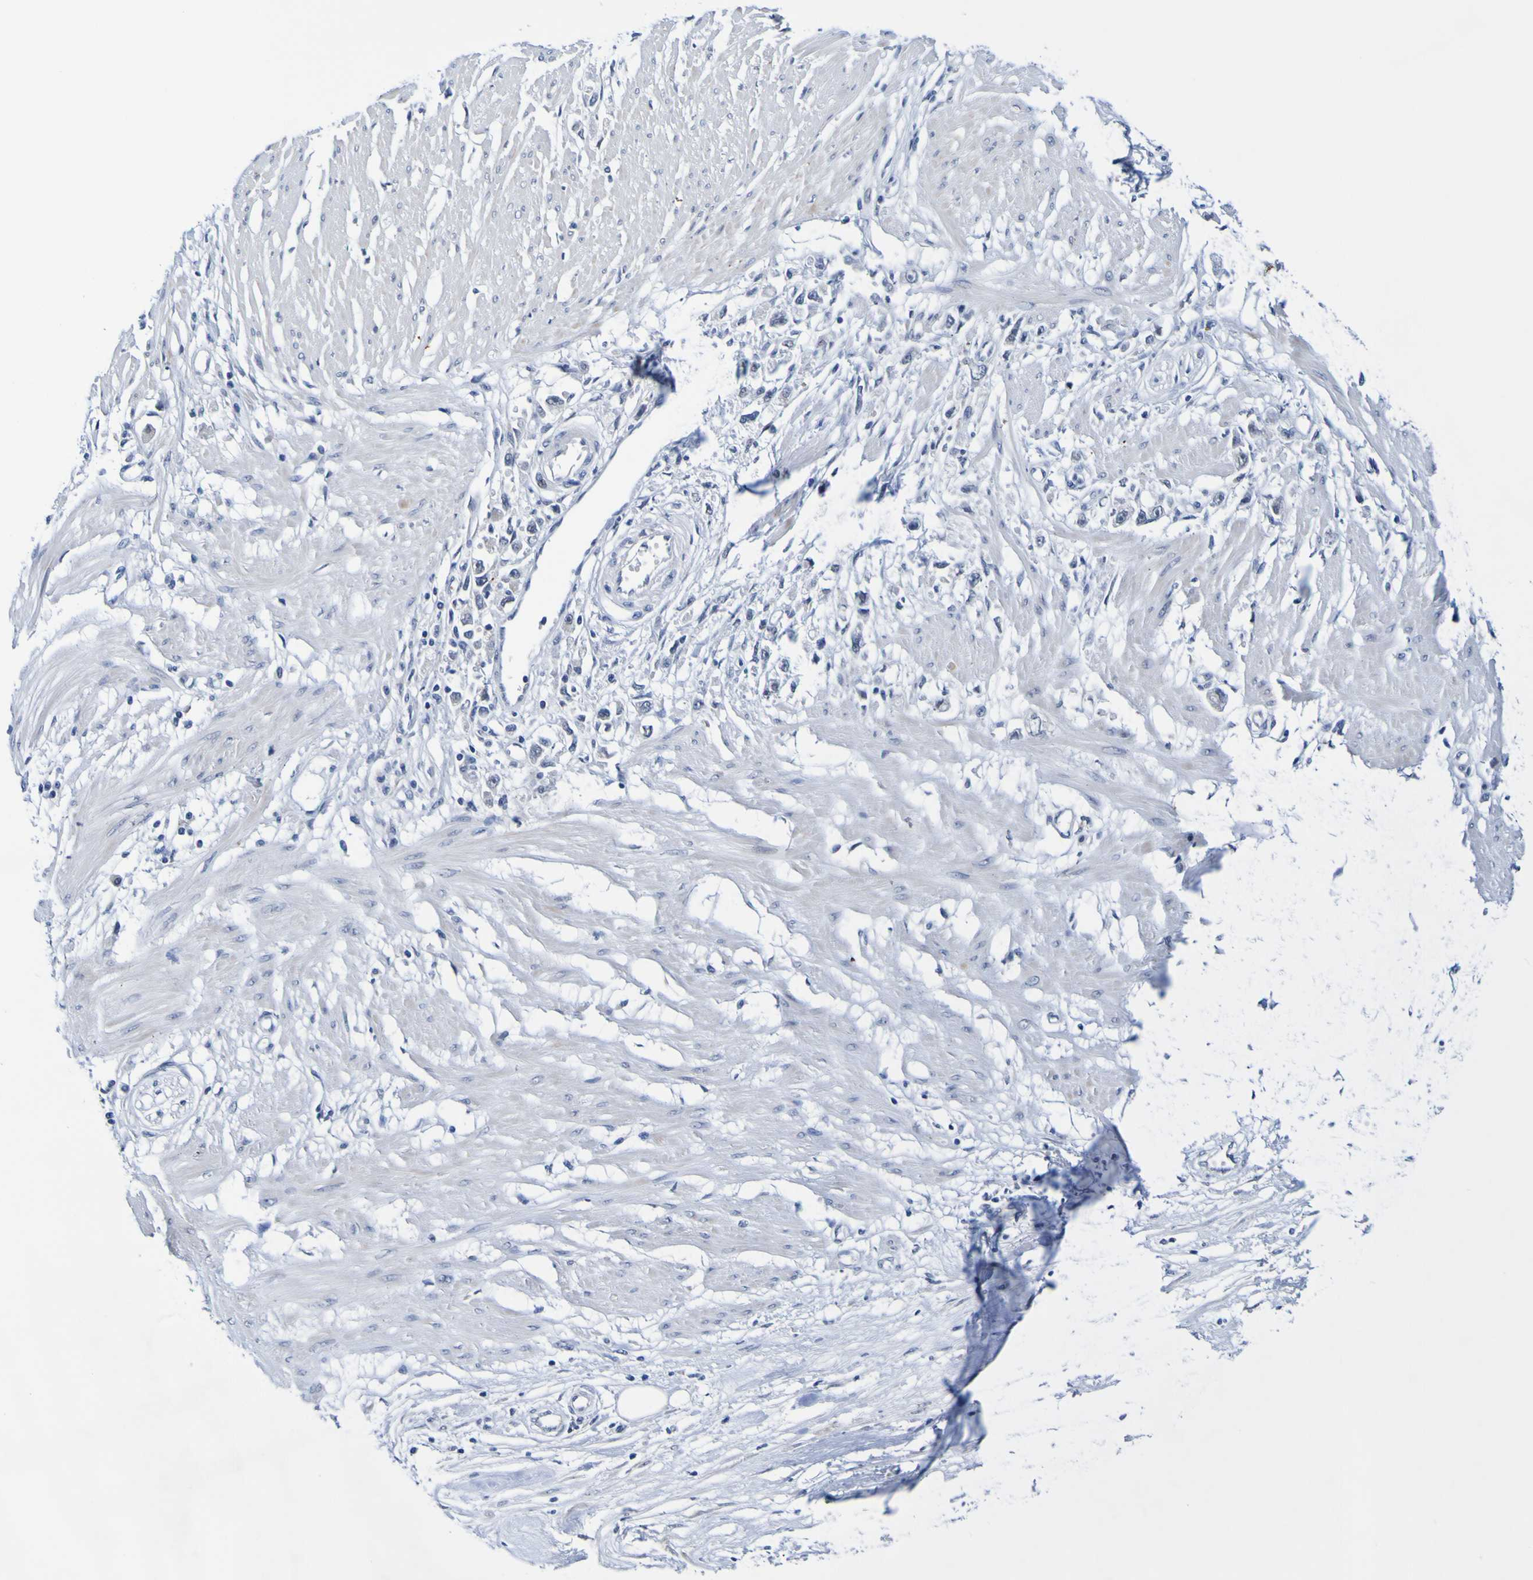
{"staining": {"intensity": "negative", "quantity": "none", "location": "none"}, "tissue": "stomach cancer", "cell_type": "Tumor cells", "image_type": "cancer", "snomed": [{"axis": "morphology", "description": "Adenocarcinoma, NOS"}, {"axis": "topography", "description": "Stomach"}], "caption": "DAB immunohistochemical staining of human stomach cancer exhibits no significant staining in tumor cells.", "gene": "VMA21", "patient": {"sex": "female", "age": 59}}